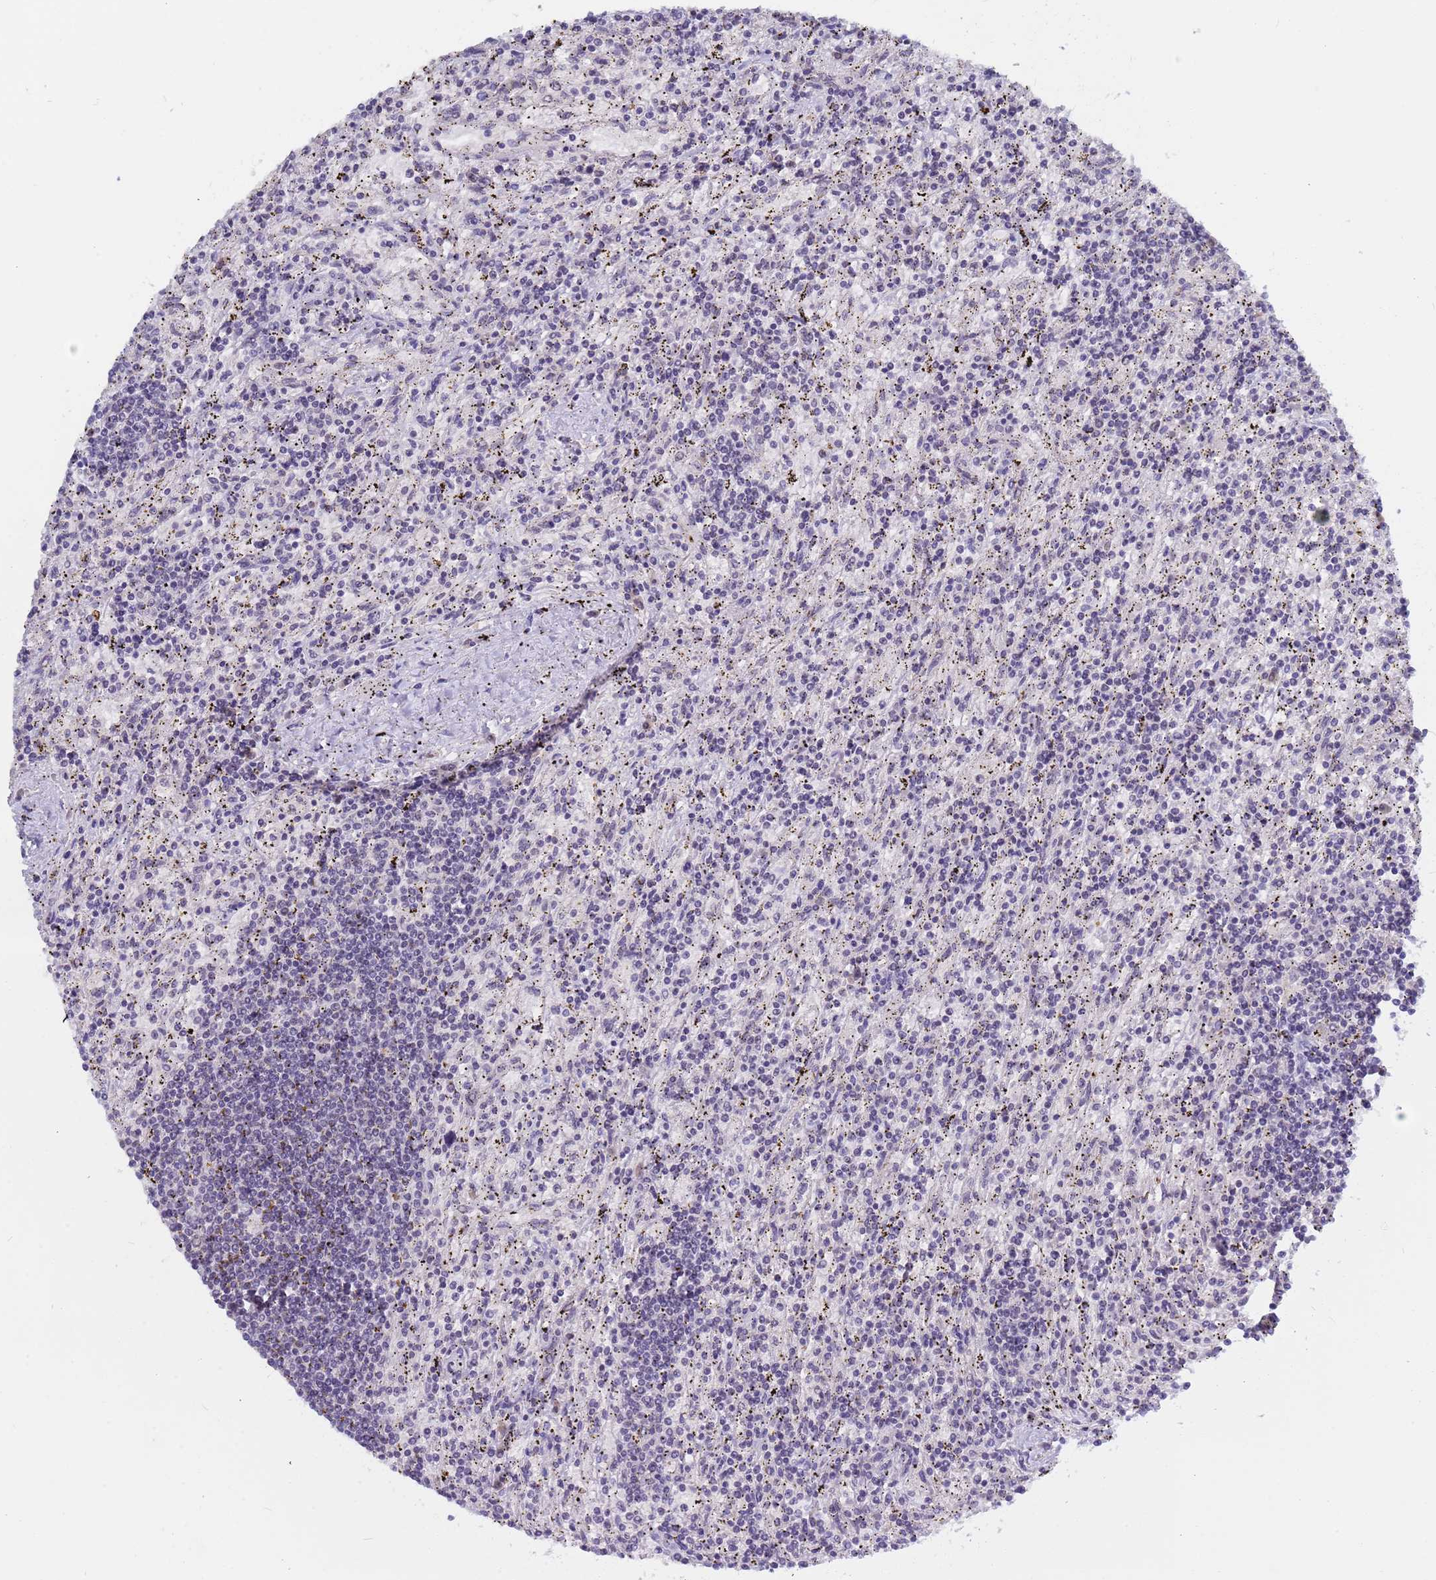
{"staining": {"intensity": "negative", "quantity": "none", "location": "none"}, "tissue": "lymphoma", "cell_type": "Tumor cells", "image_type": "cancer", "snomed": [{"axis": "morphology", "description": "Malignant lymphoma, non-Hodgkin's type, Low grade"}, {"axis": "topography", "description": "Spleen"}], "caption": "The immunohistochemistry (IHC) photomicrograph has no significant positivity in tumor cells of lymphoma tissue.", "gene": "CXorf65", "patient": {"sex": "male", "age": 76}}